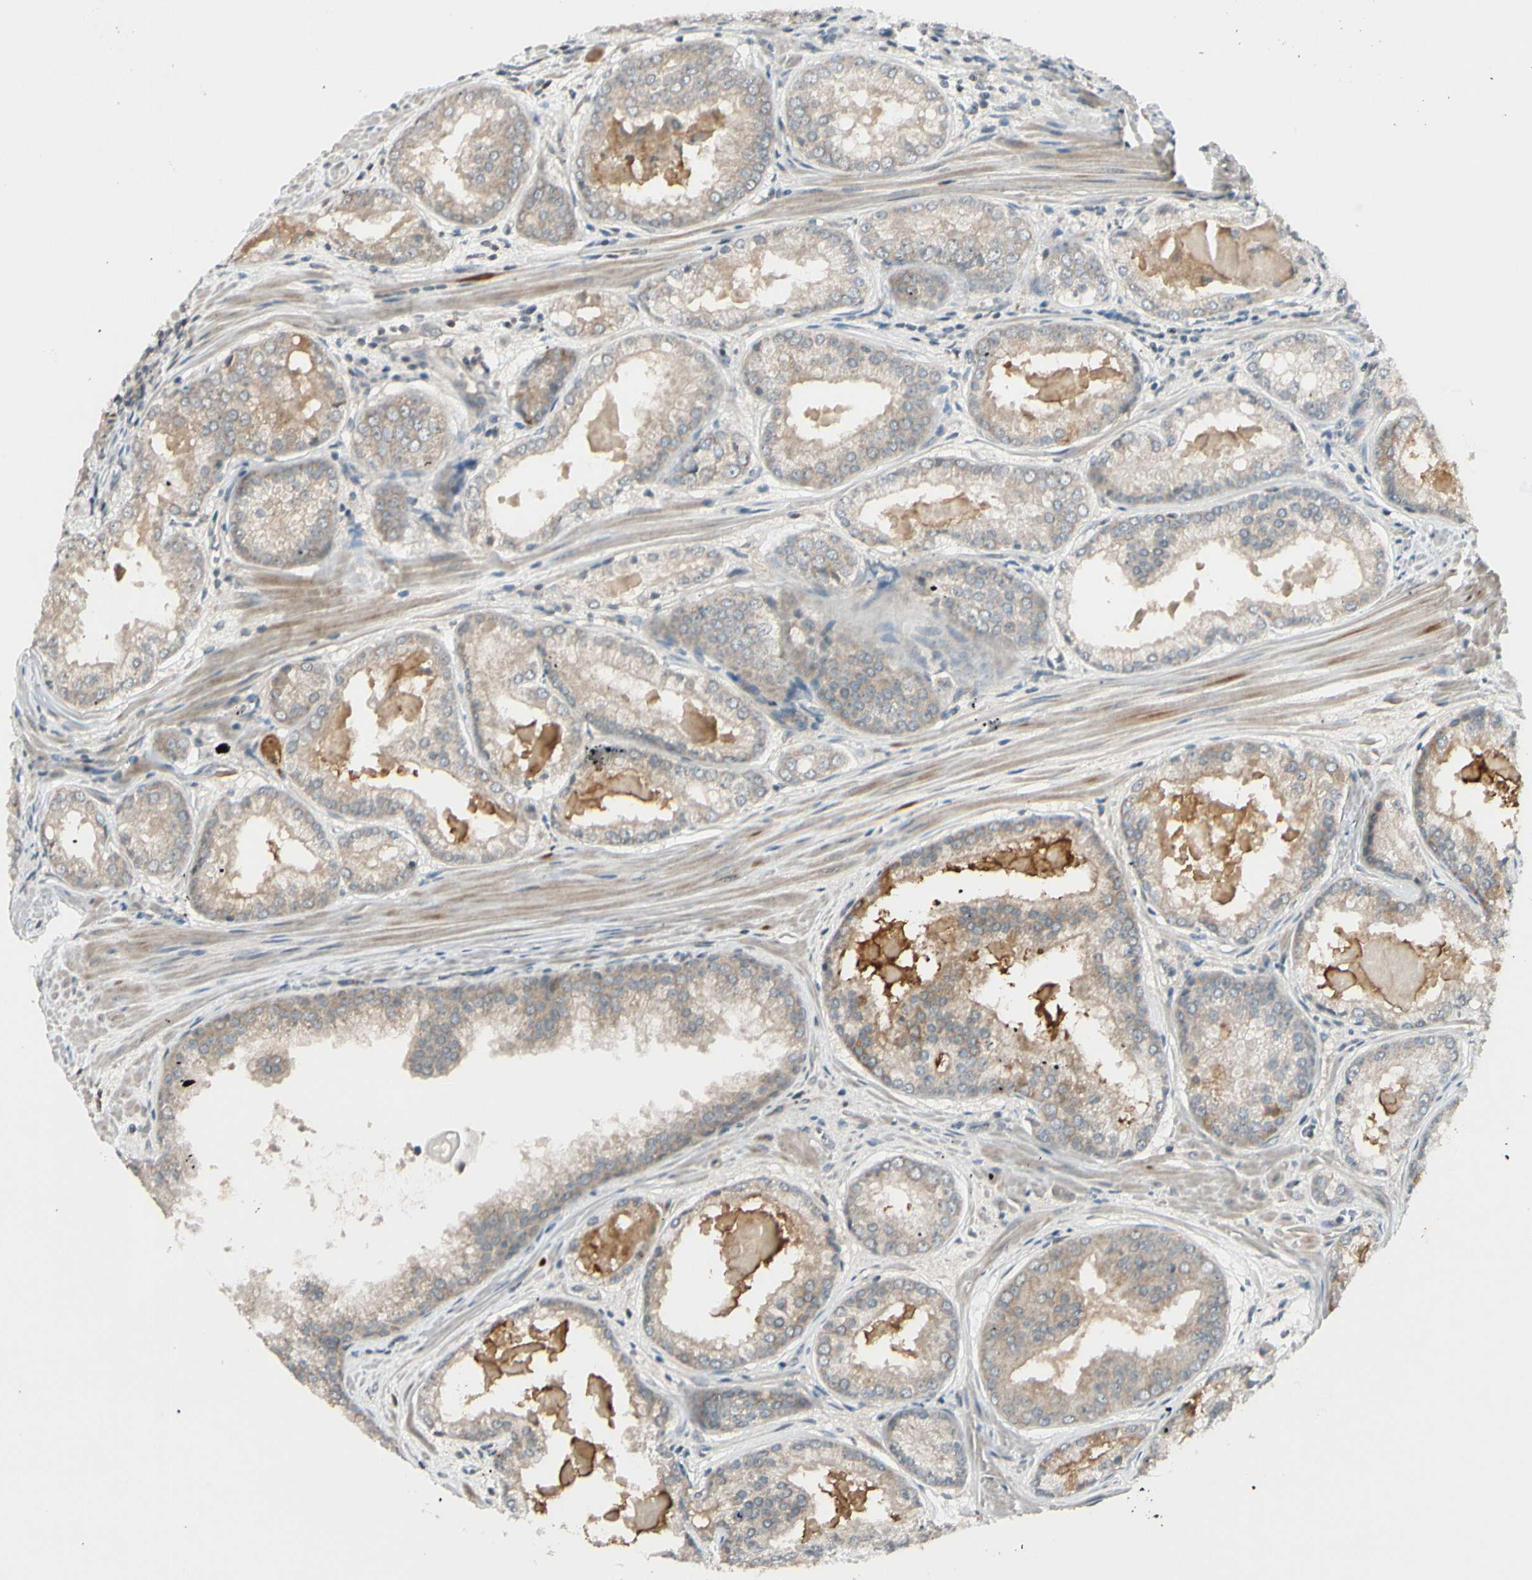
{"staining": {"intensity": "weak", "quantity": ">75%", "location": "cytoplasmic/membranous"}, "tissue": "prostate cancer", "cell_type": "Tumor cells", "image_type": "cancer", "snomed": [{"axis": "morphology", "description": "Adenocarcinoma, Low grade"}, {"axis": "topography", "description": "Prostate"}], "caption": "Immunohistochemistry (DAB (3,3'-diaminobenzidine)) staining of human adenocarcinoma (low-grade) (prostate) shows weak cytoplasmic/membranous protein positivity in approximately >75% of tumor cells. (DAB (3,3'-diaminobenzidine) IHC, brown staining for protein, blue staining for nuclei).", "gene": "FGF10", "patient": {"sex": "male", "age": 64}}